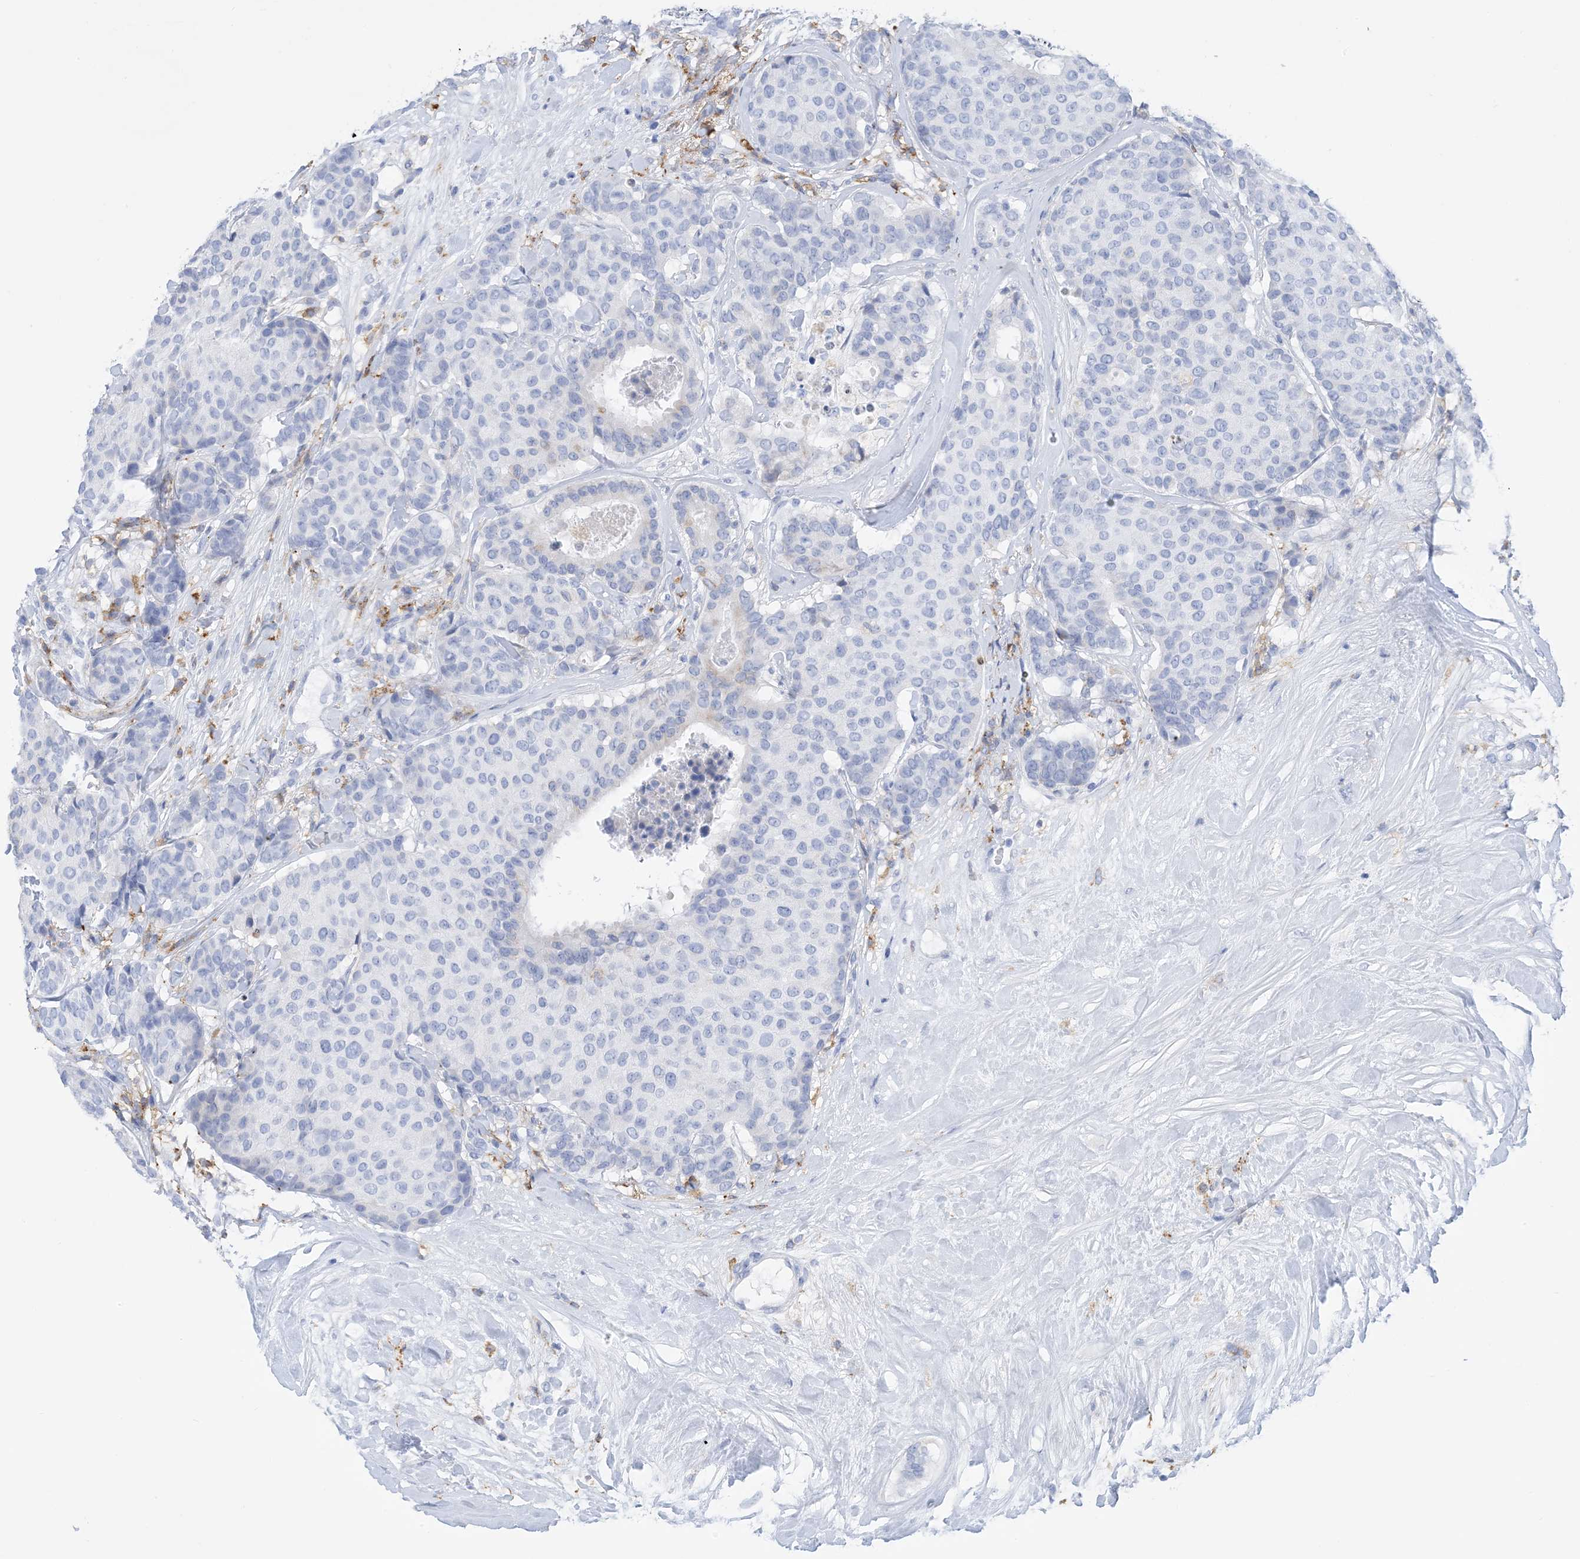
{"staining": {"intensity": "negative", "quantity": "none", "location": "none"}, "tissue": "breast cancer", "cell_type": "Tumor cells", "image_type": "cancer", "snomed": [{"axis": "morphology", "description": "Duct carcinoma"}, {"axis": "topography", "description": "Breast"}], "caption": "This is an immunohistochemistry (IHC) image of human breast intraductal carcinoma. There is no expression in tumor cells.", "gene": "DPH3", "patient": {"sex": "female", "age": 75}}